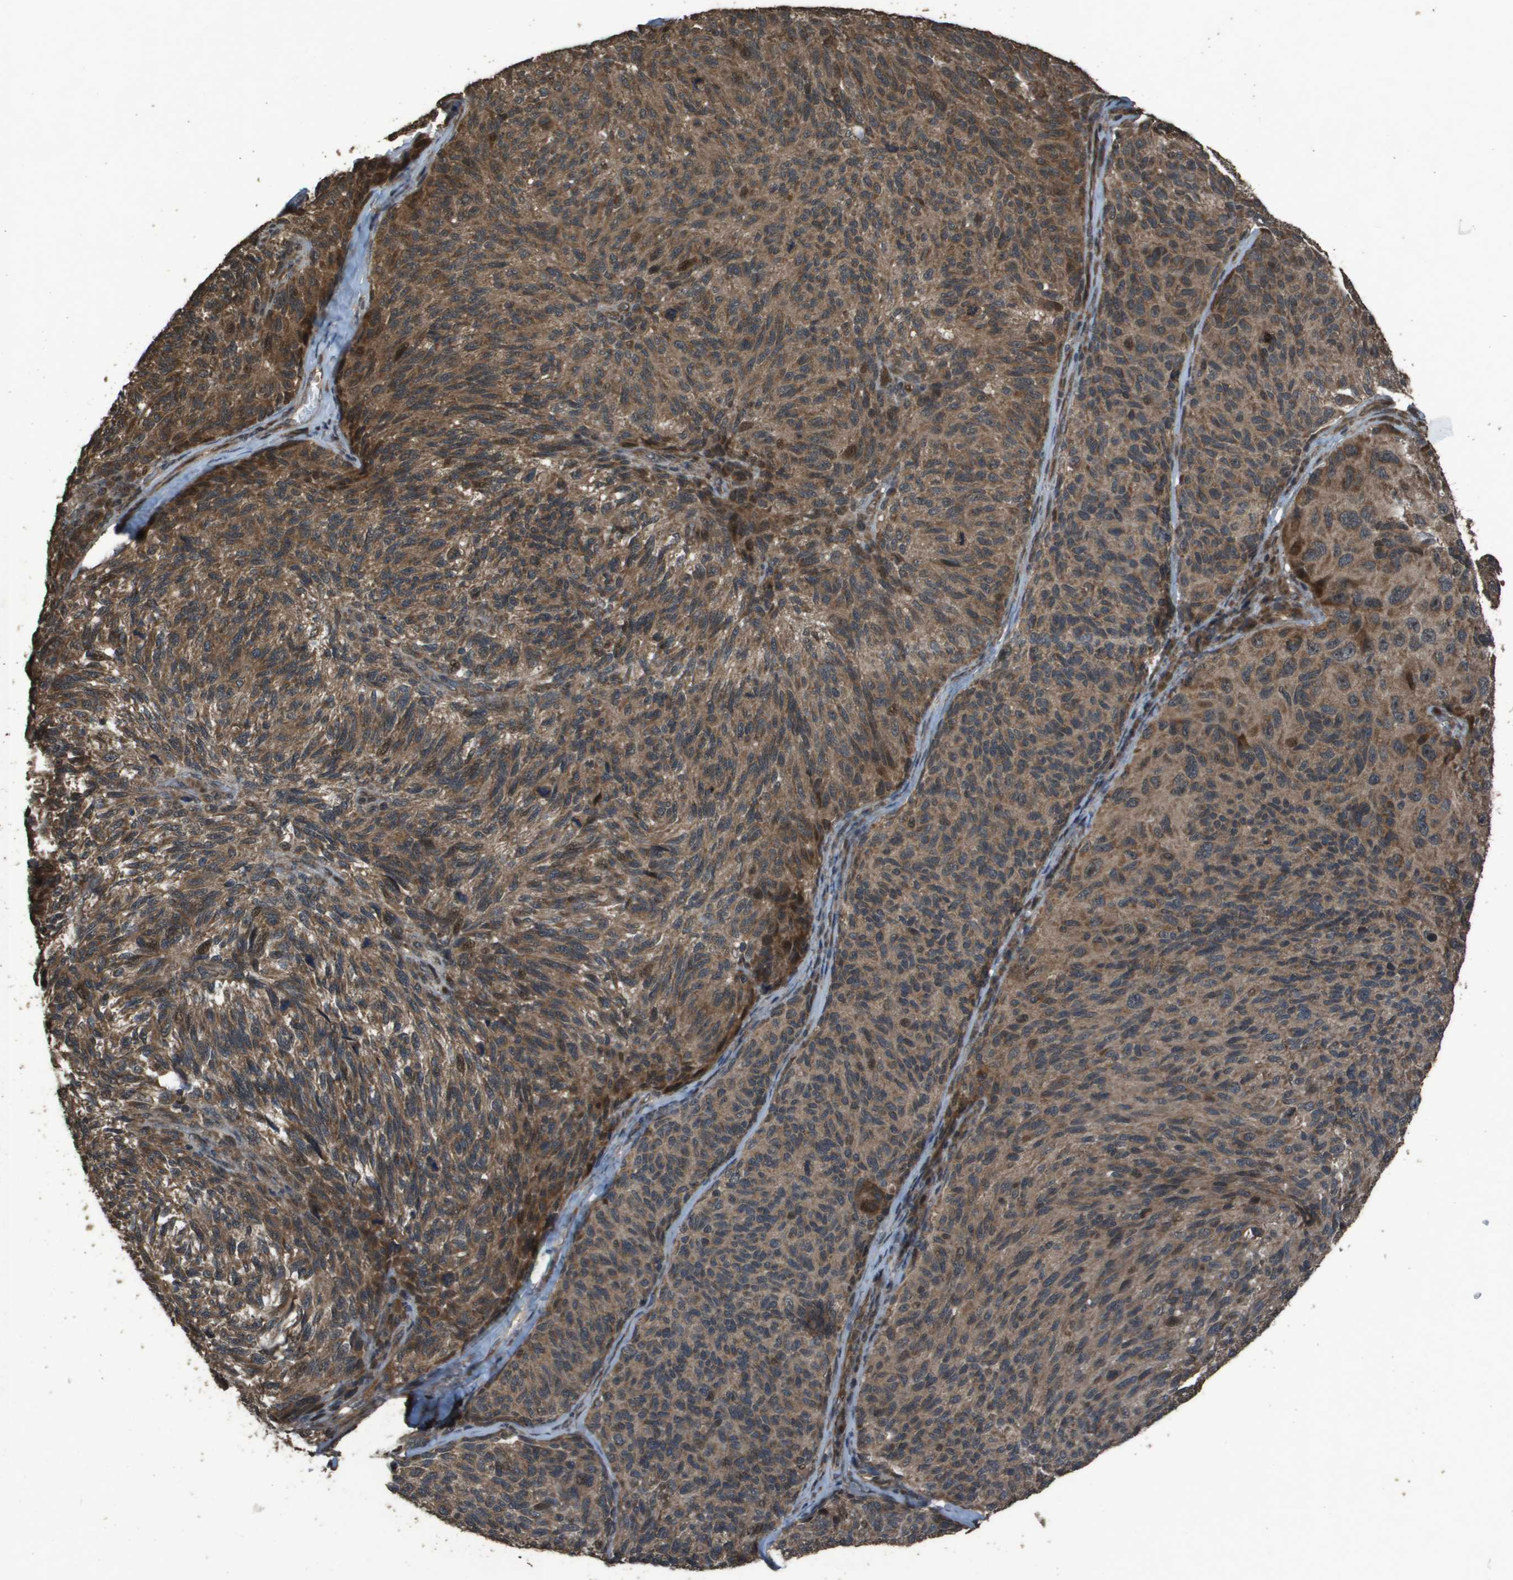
{"staining": {"intensity": "moderate", "quantity": ">75%", "location": "cytoplasmic/membranous"}, "tissue": "melanoma", "cell_type": "Tumor cells", "image_type": "cancer", "snomed": [{"axis": "morphology", "description": "Malignant melanoma, NOS"}, {"axis": "topography", "description": "Skin"}], "caption": "Immunohistochemical staining of malignant melanoma displays medium levels of moderate cytoplasmic/membranous protein positivity in about >75% of tumor cells.", "gene": "FIG4", "patient": {"sex": "female", "age": 73}}